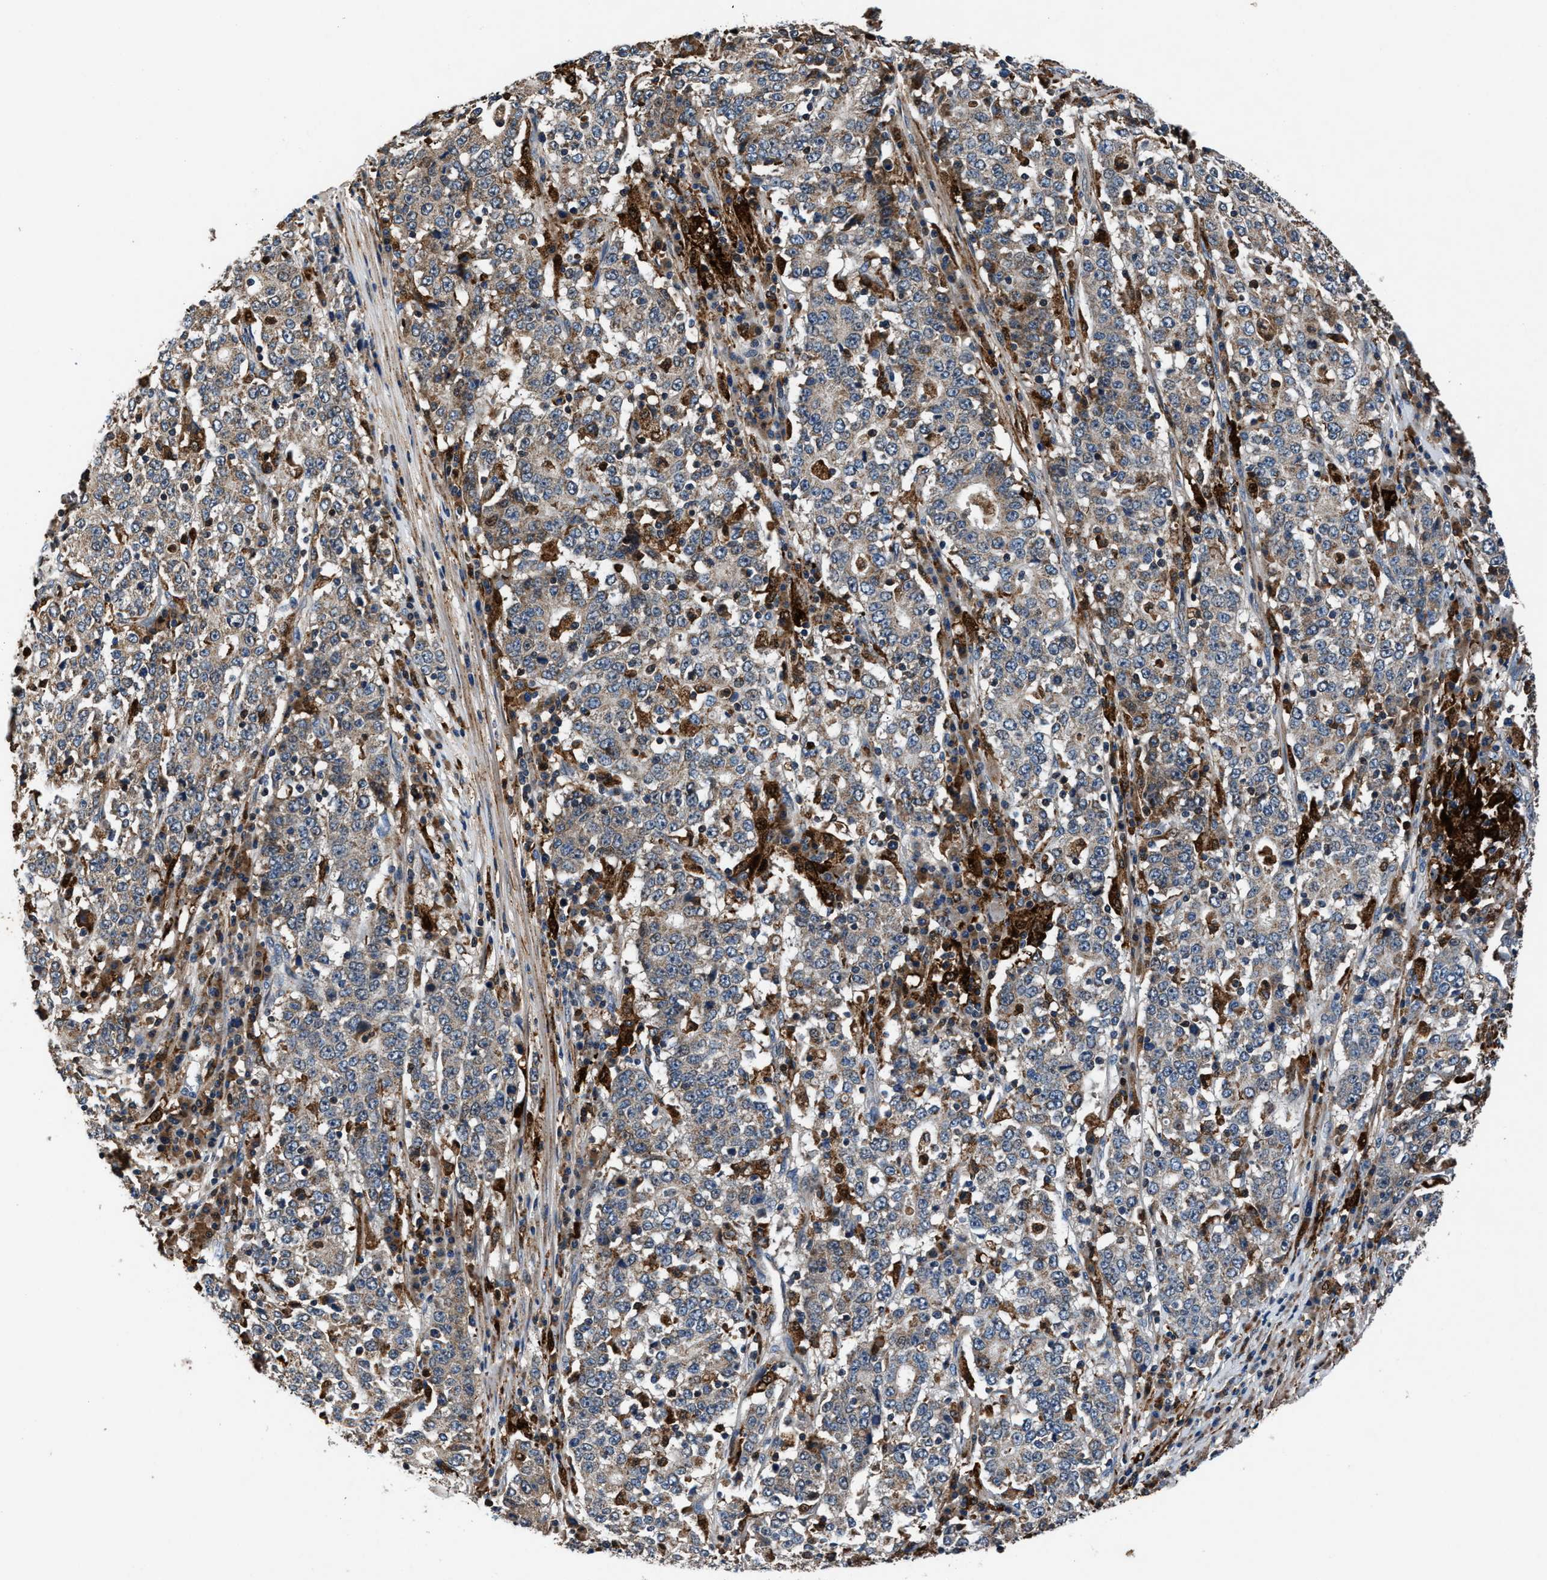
{"staining": {"intensity": "weak", "quantity": "<25%", "location": "cytoplasmic/membranous"}, "tissue": "stomach cancer", "cell_type": "Tumor cells", "image_type": "cancer", "snomed": [{"axis": "morphology", "description": "Adenocarcinoma, NOS"}, {"axis": "topography", "description": "Stomach"}], "caption": "Tumor cells are negative for protein expression in human stomach adenocarcinoma.", "gene": "FAM221A", "patient": {"sex": "male", "age": 59}}